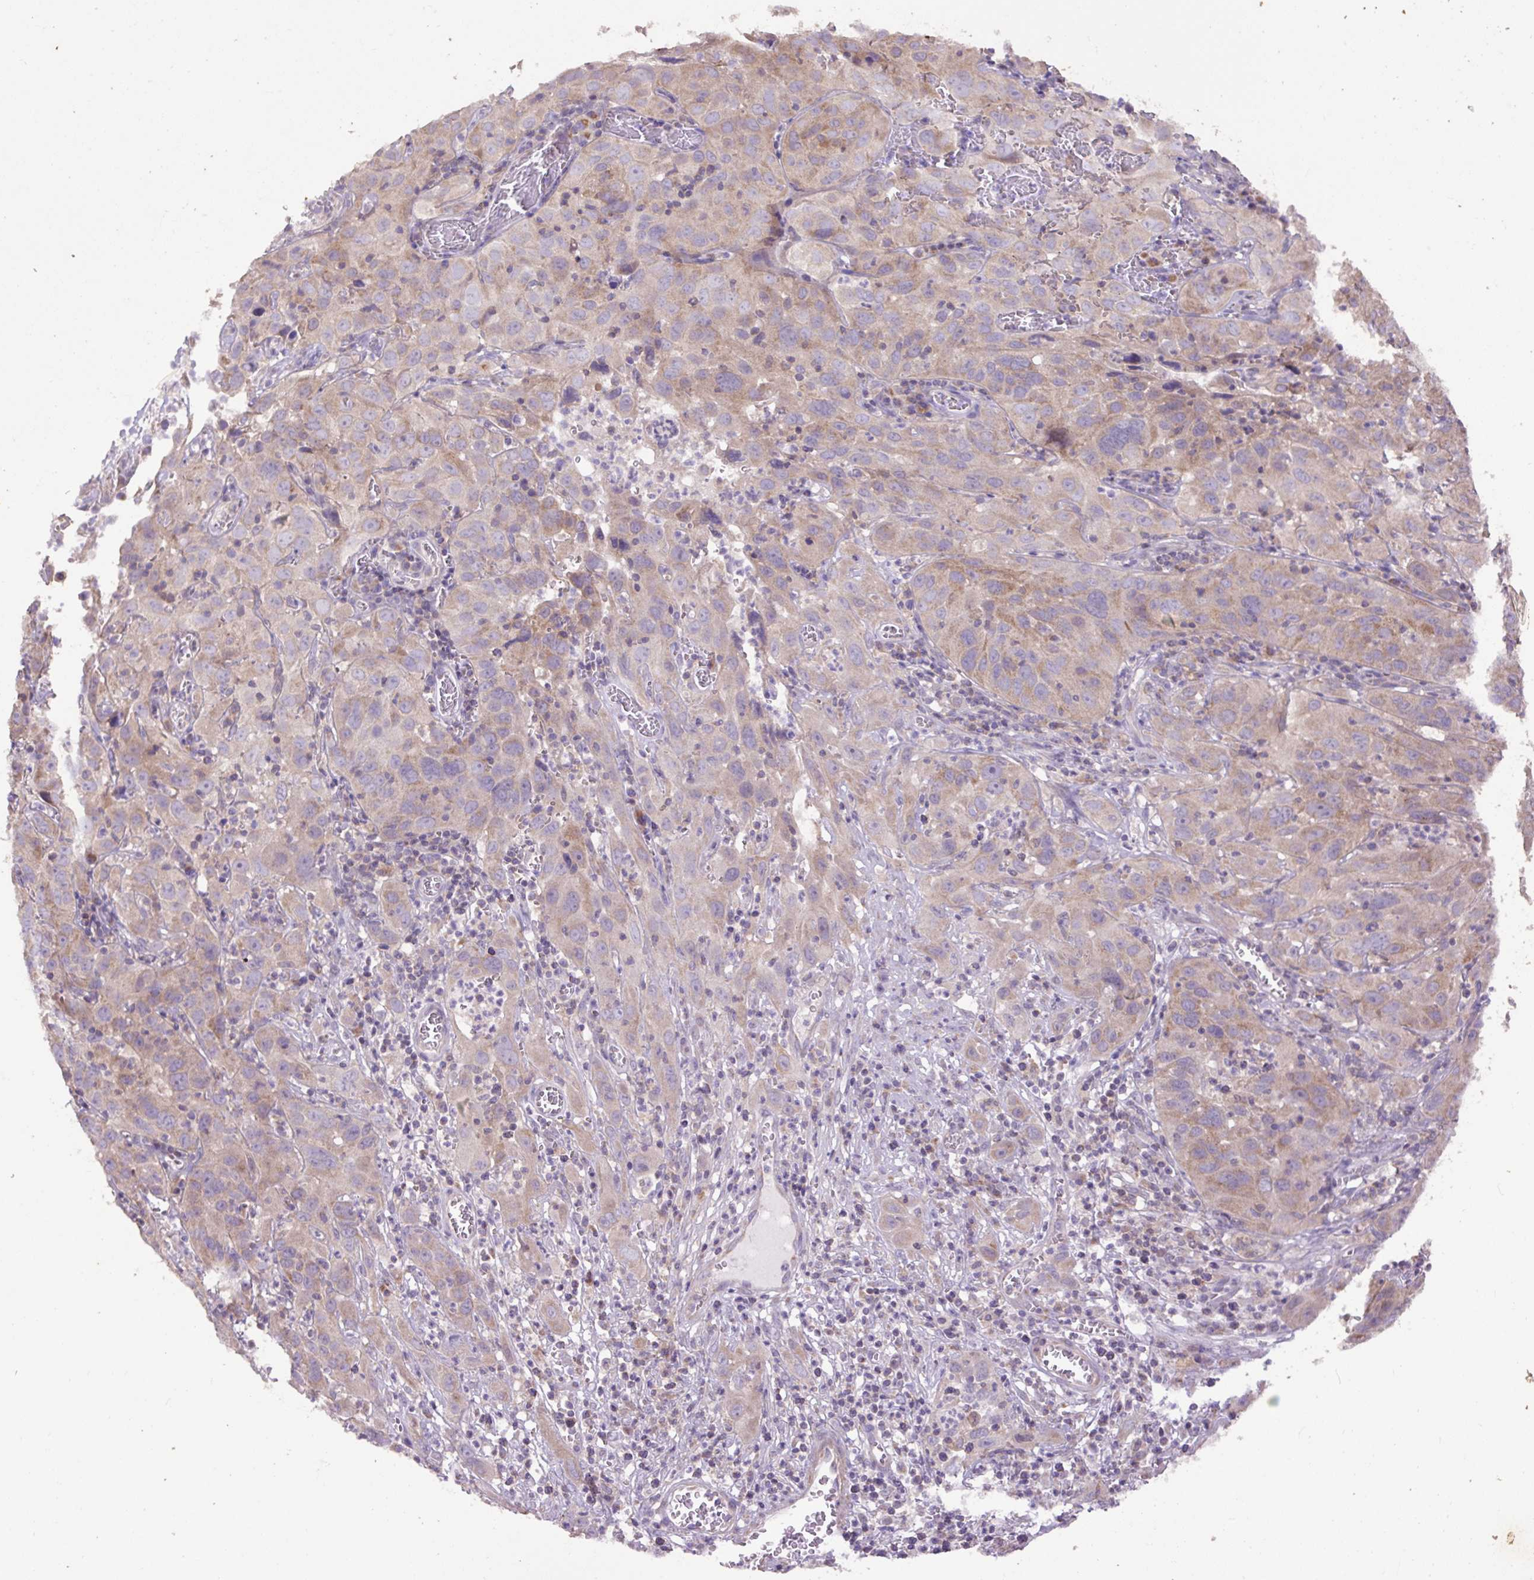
{"staining": {"intensity": "moderate", "quantity": "<25%", "location": "cytoplasmic/membranous"}, "tissue": "cervical cancer", "cell_type": "Tumor cells", "image_type": "cancer", "snomed": [{"axis": "morphology", "description": "Squamous cell carcinoma, NOS"}, {"axis": "topography", "description": "Cervix"}], "caption": "This histopathology image demonstrates IHC staining of squamous cell carcinoma (cervical), with low moderate cytoplasmic/membranous staining in approximately <25% of tumor cells.", "gene": "ABR", "patient": {"sex": "female", "age": 32}}